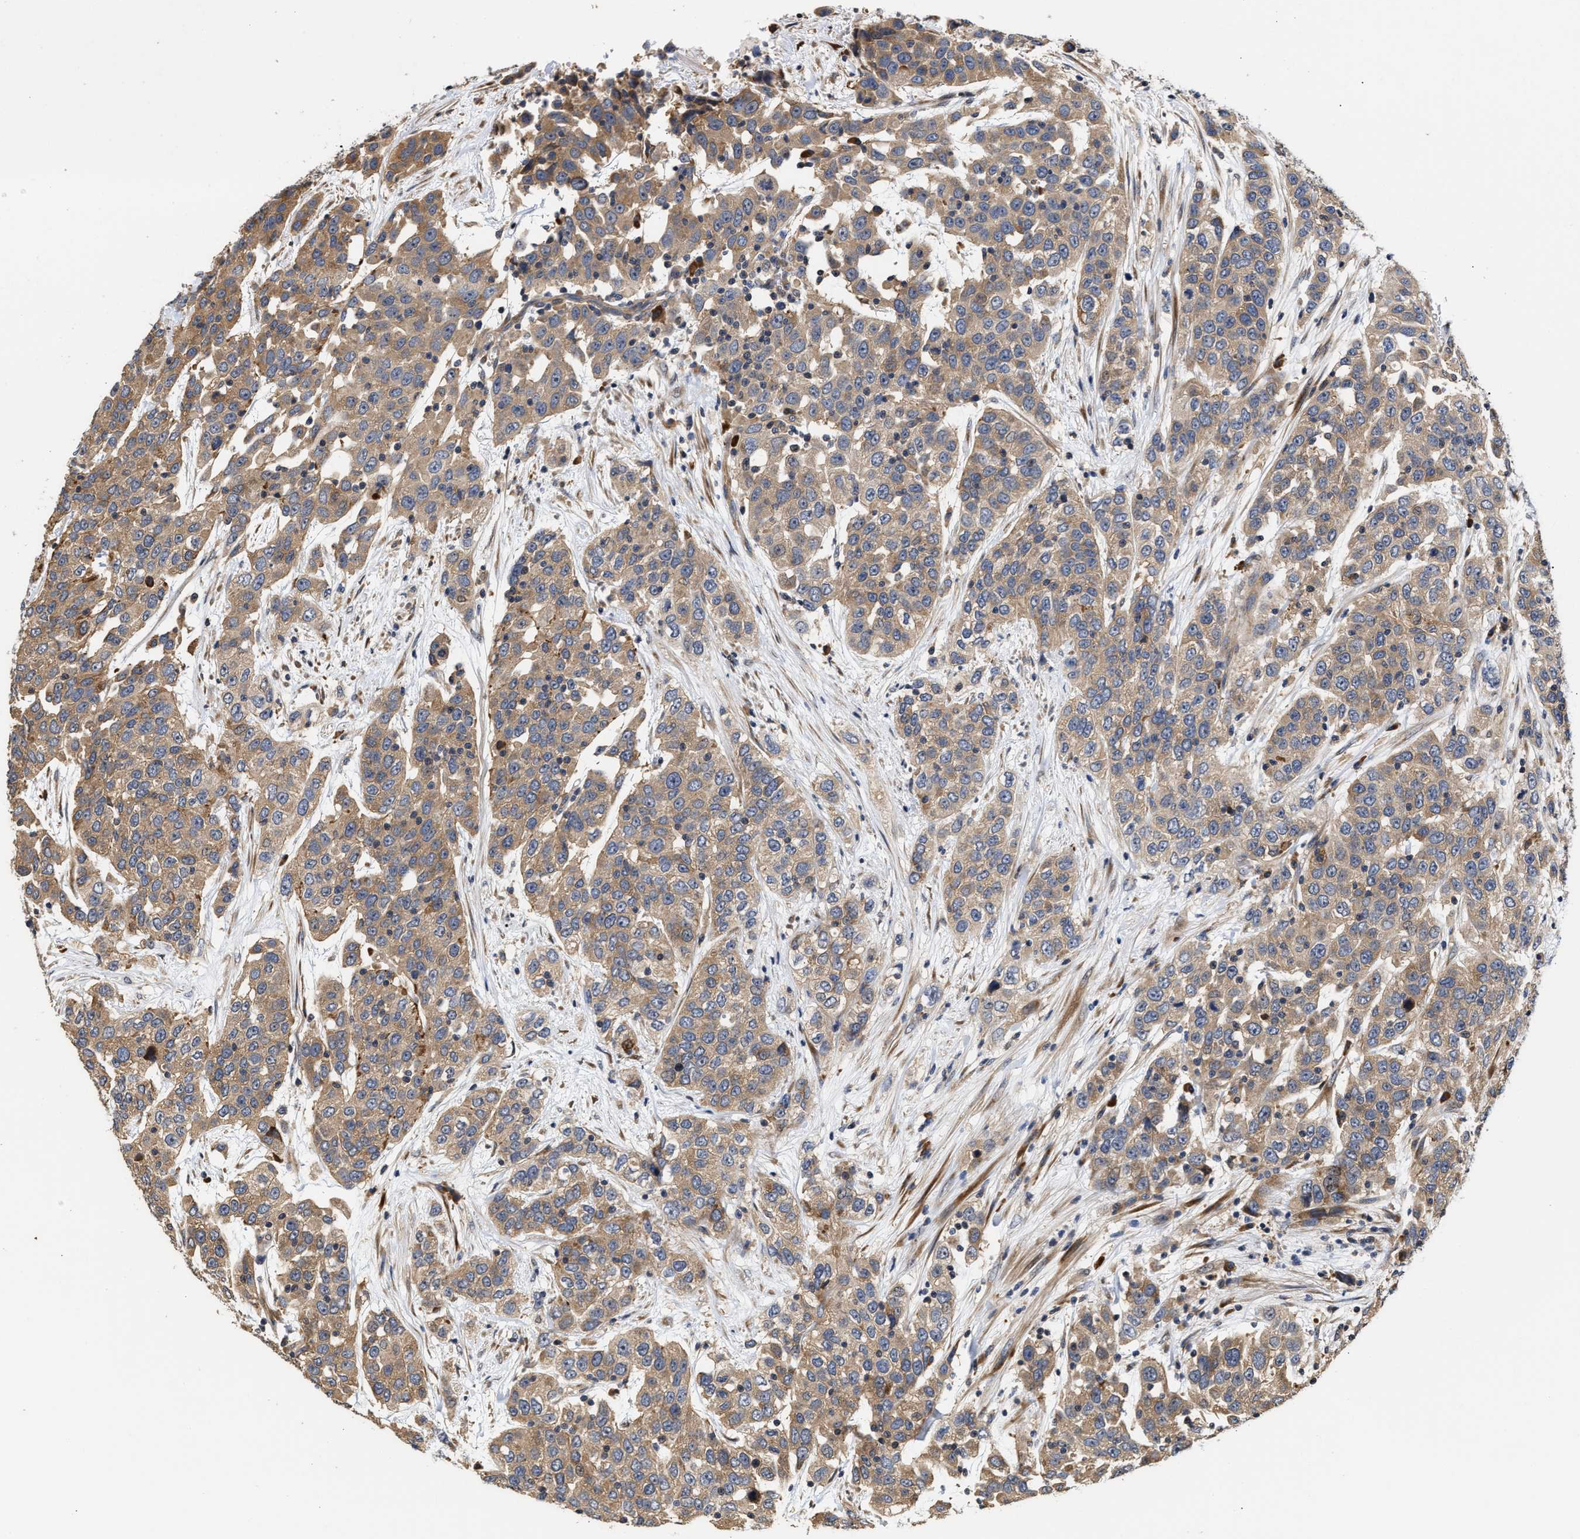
{"staining": {"intensity": "moderate", "quantity": ">75%", "location": "cytoplasmic/membranous"}, "tissue": "urothelial cancer", "cell_type": "Tumor cells", "image_type": "cancer", "snomed": [{"axis": "morphology", "description": "Urothelial carcinoma, High grade"}, {"axis": "topography", "description": "Urinary bladder"}], "caption": "Immunohistochemical staining of human urothelial cancer reveals moderate cytoplasmic/membranous protein staining in approximately >75% of tumor cells.", "gene": "CLIP2", "patient": {"sex": "female", "age": 80}}